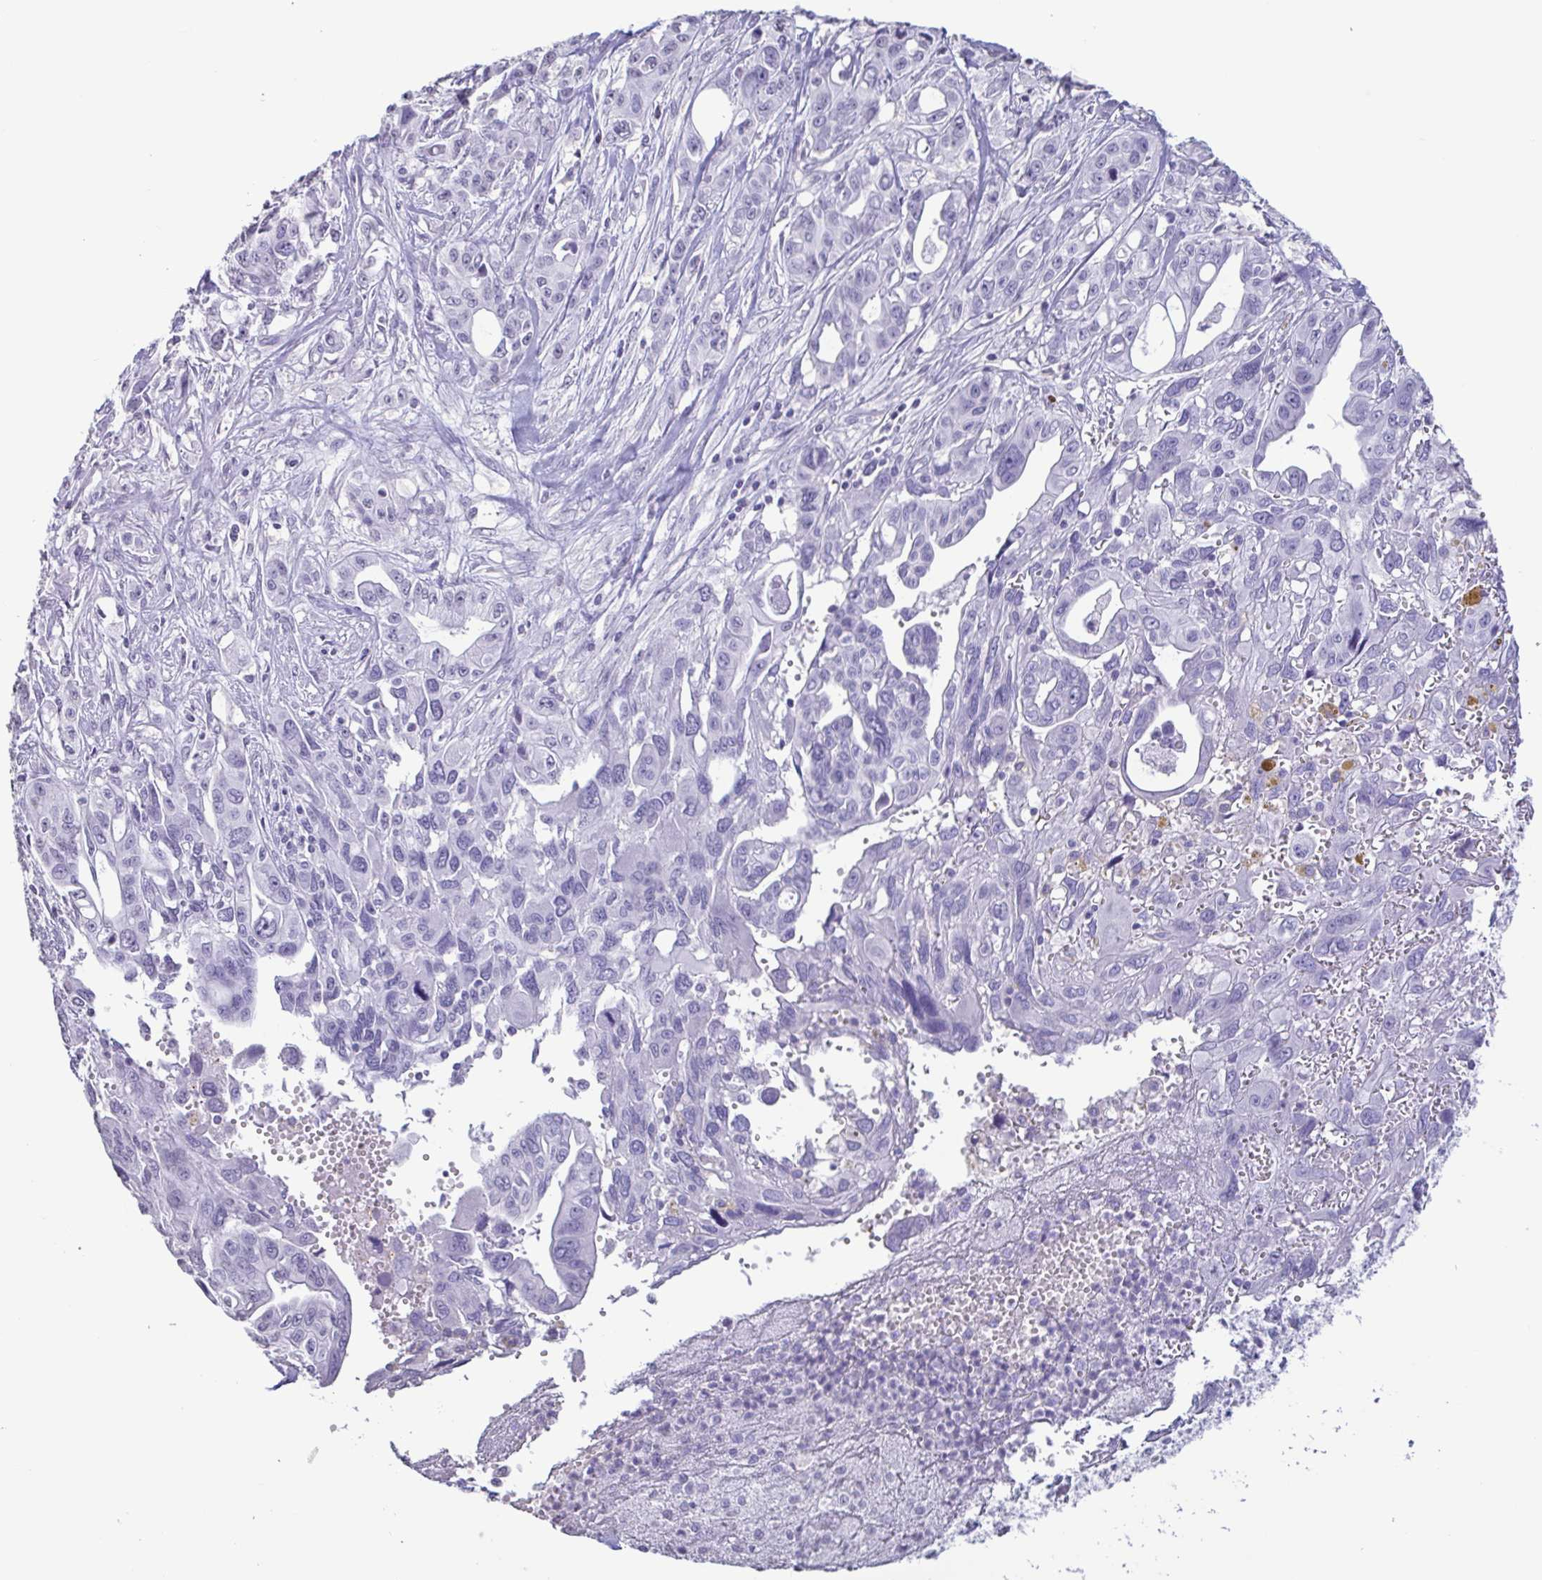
{"staining": {"intensity": "negative", "quantity": "none", "location": "none"}, "tissue": "pancreatic cancer", "cell_type": "Tumor cells", "image_type": "cancer", "snomed": [{"axis": "morphology", "description": "Adenocarcinoma, NOS"}, {"axis": "topography", "description": "Pancreas"}], "caption": "Histopathology image shows no protein staining in tumor cells of pancreatic cancer tissue. (Stains: DAB (3,3'-diaminobenzidine) immunohistochemistry with hematoxylin counter stain, Microscopy: brightfield microscopy at high magnification).", "gene": "VCY1B", "patient": {"sex": "female", "age": 47}}